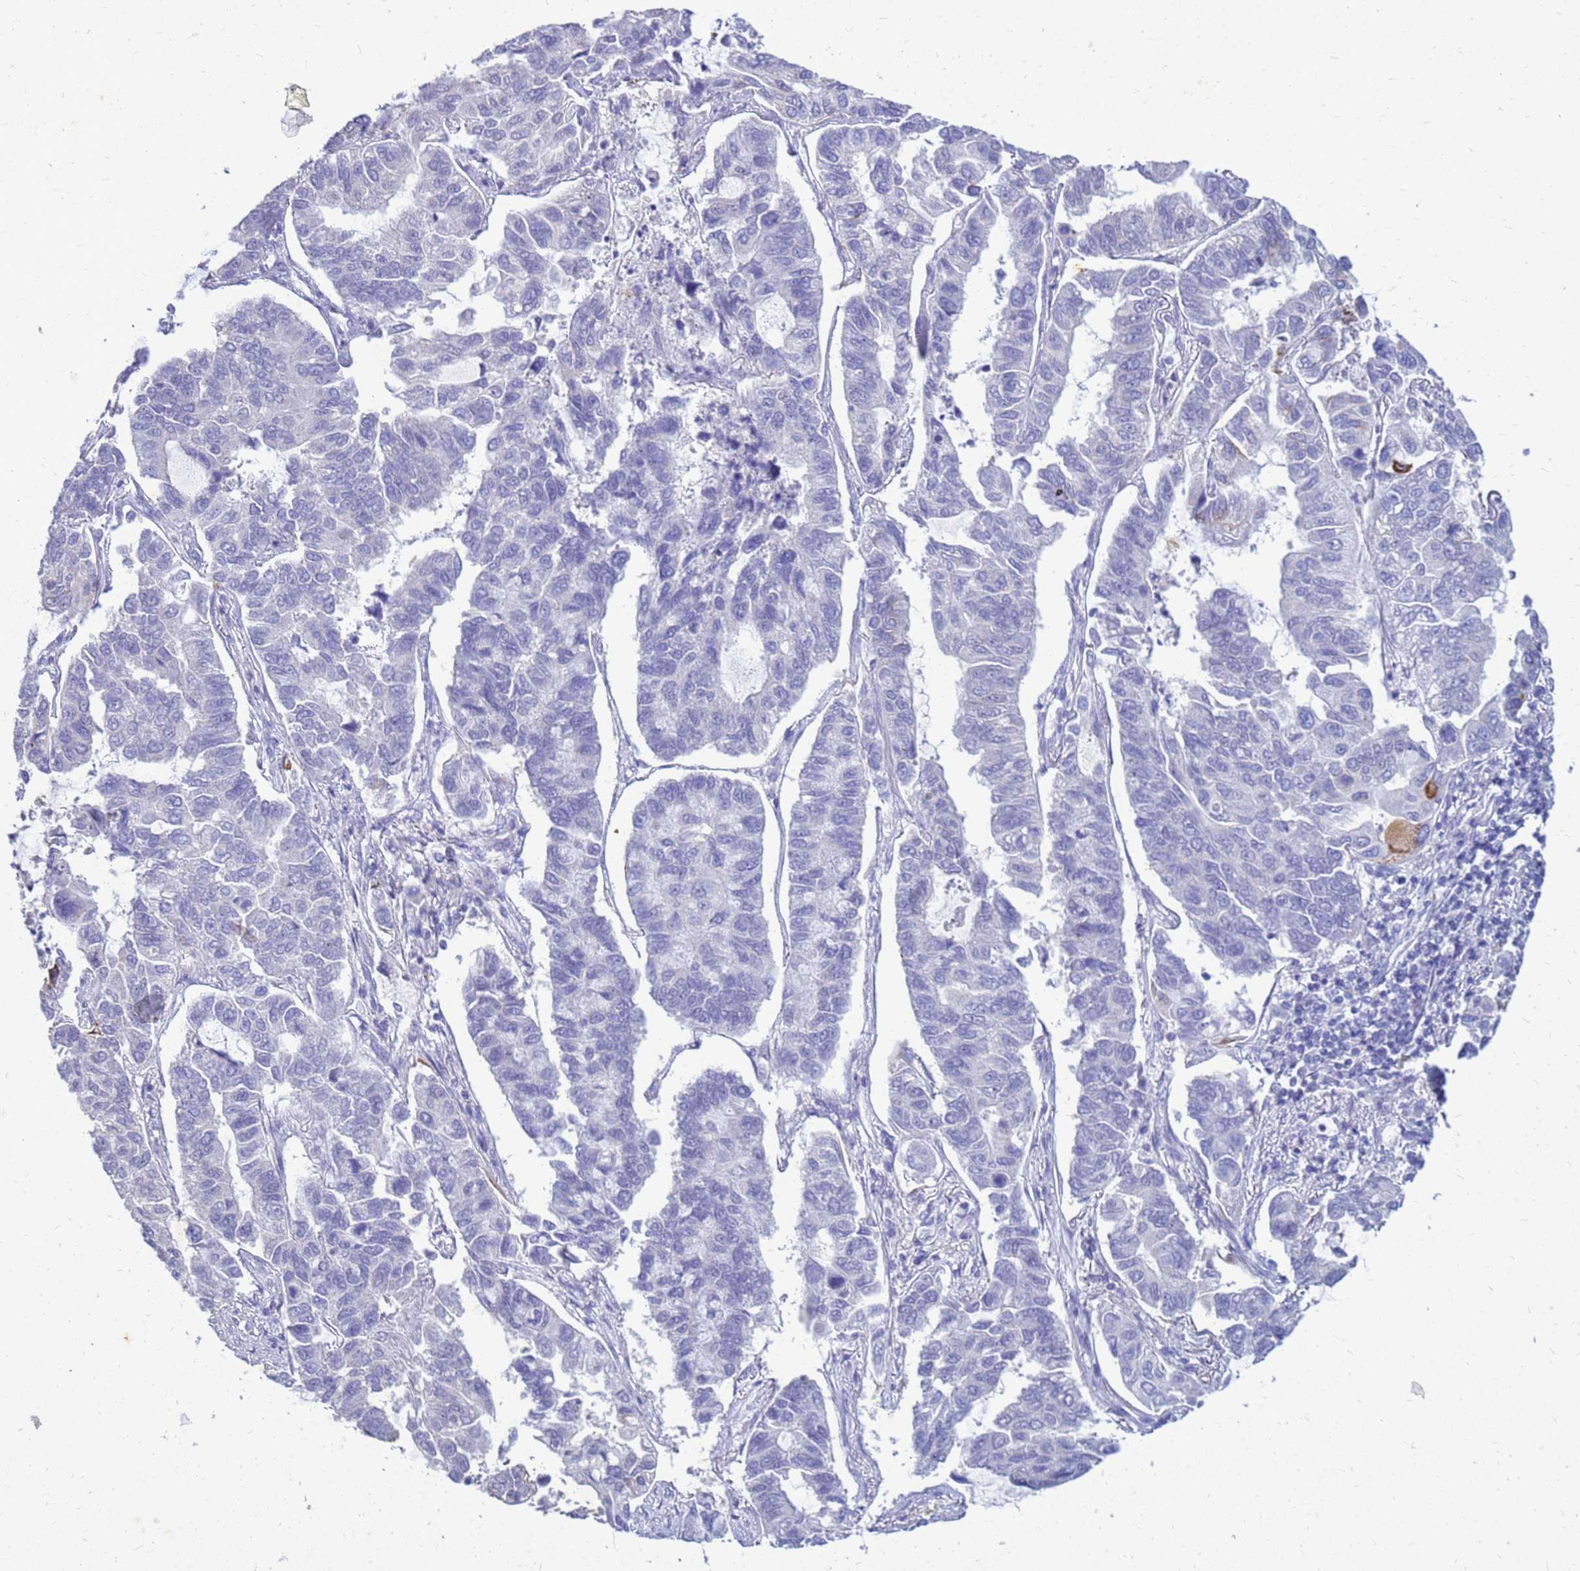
{"staining": {"intensity": "negative", "quantity": "none", "location": "none"}, "tissue": "lung cancer", "cell_type": "Tumor cells", "image_type": "cancer", "snomed": [{"axis": "morphology", "description": "Adenocarcinoma, NOS"}, {"axis": "topography", "description": "Lung"}], "caption": "Immunohistochemistry (IHC) histopathology image of human adenocarcinoma (lung) stained for a protein (brown), which shows no positivity in tumor cells.", "gene": "AKR1C1", "patient": {"sex": "male", "age": 64}}